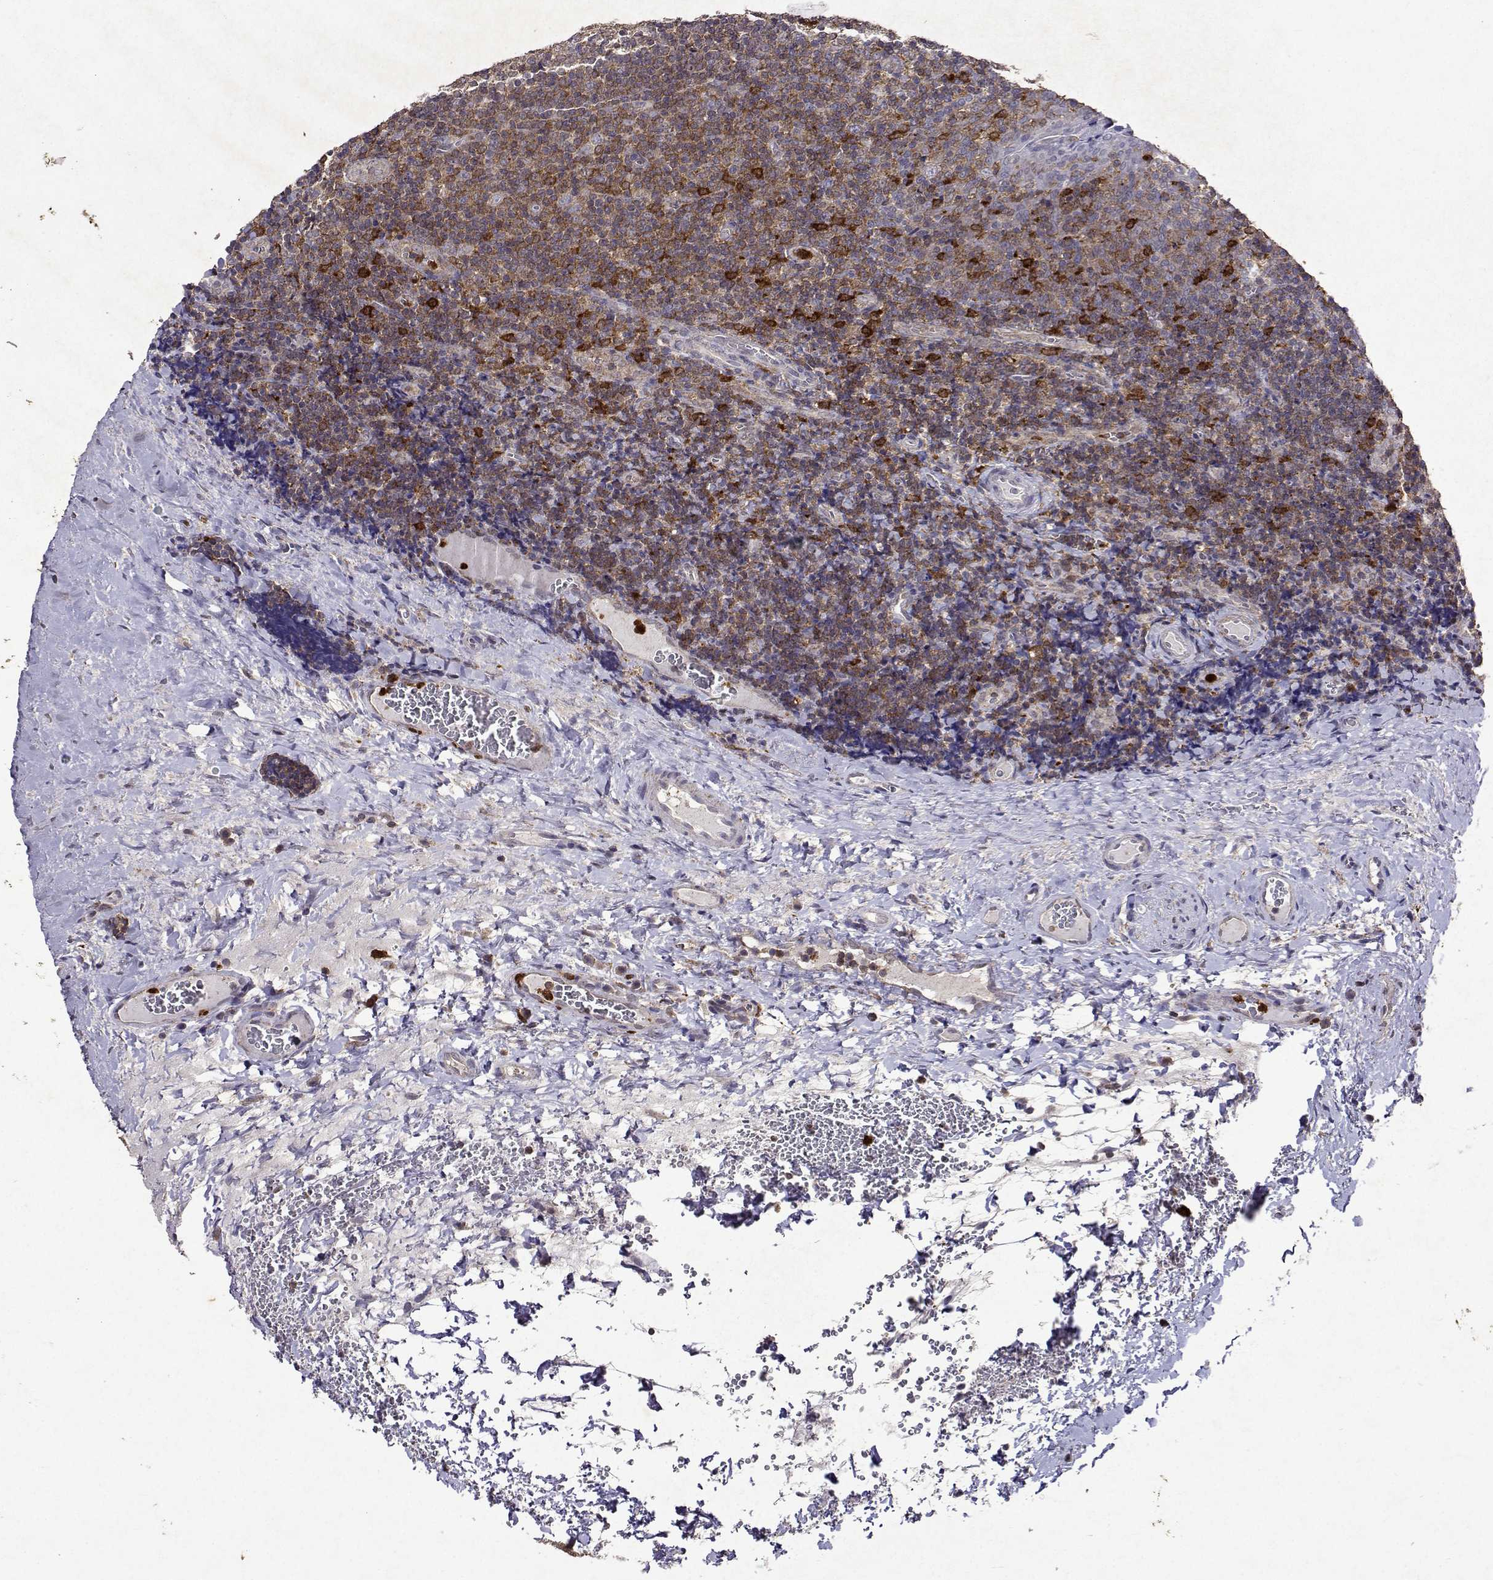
{"staining": {"intensity": "negative", "quantity": "none", "location": "none"}, "tissue": "tonsil", "cell_type": "Germinal center cells", "image_type": "normal", "snomed": [{"axis": "morphology", "description": "Normal tissue, NOS"}, {"axis": "morphology", "description": "Inflammation, NOS"}, {"axis": "topography", "description": "Tonsil"}], "caption": "High power microscopy photomicrograph of an immunohistochemistry micrograph of unremarkable tonsil, revealing no significant staining in germinal center cells. (Brightfield microscopy of DAB immunohistochemistry (IHC) at high magnification).", "gene": "APAF1", "patient": {"sex": "female", "age": 31}}